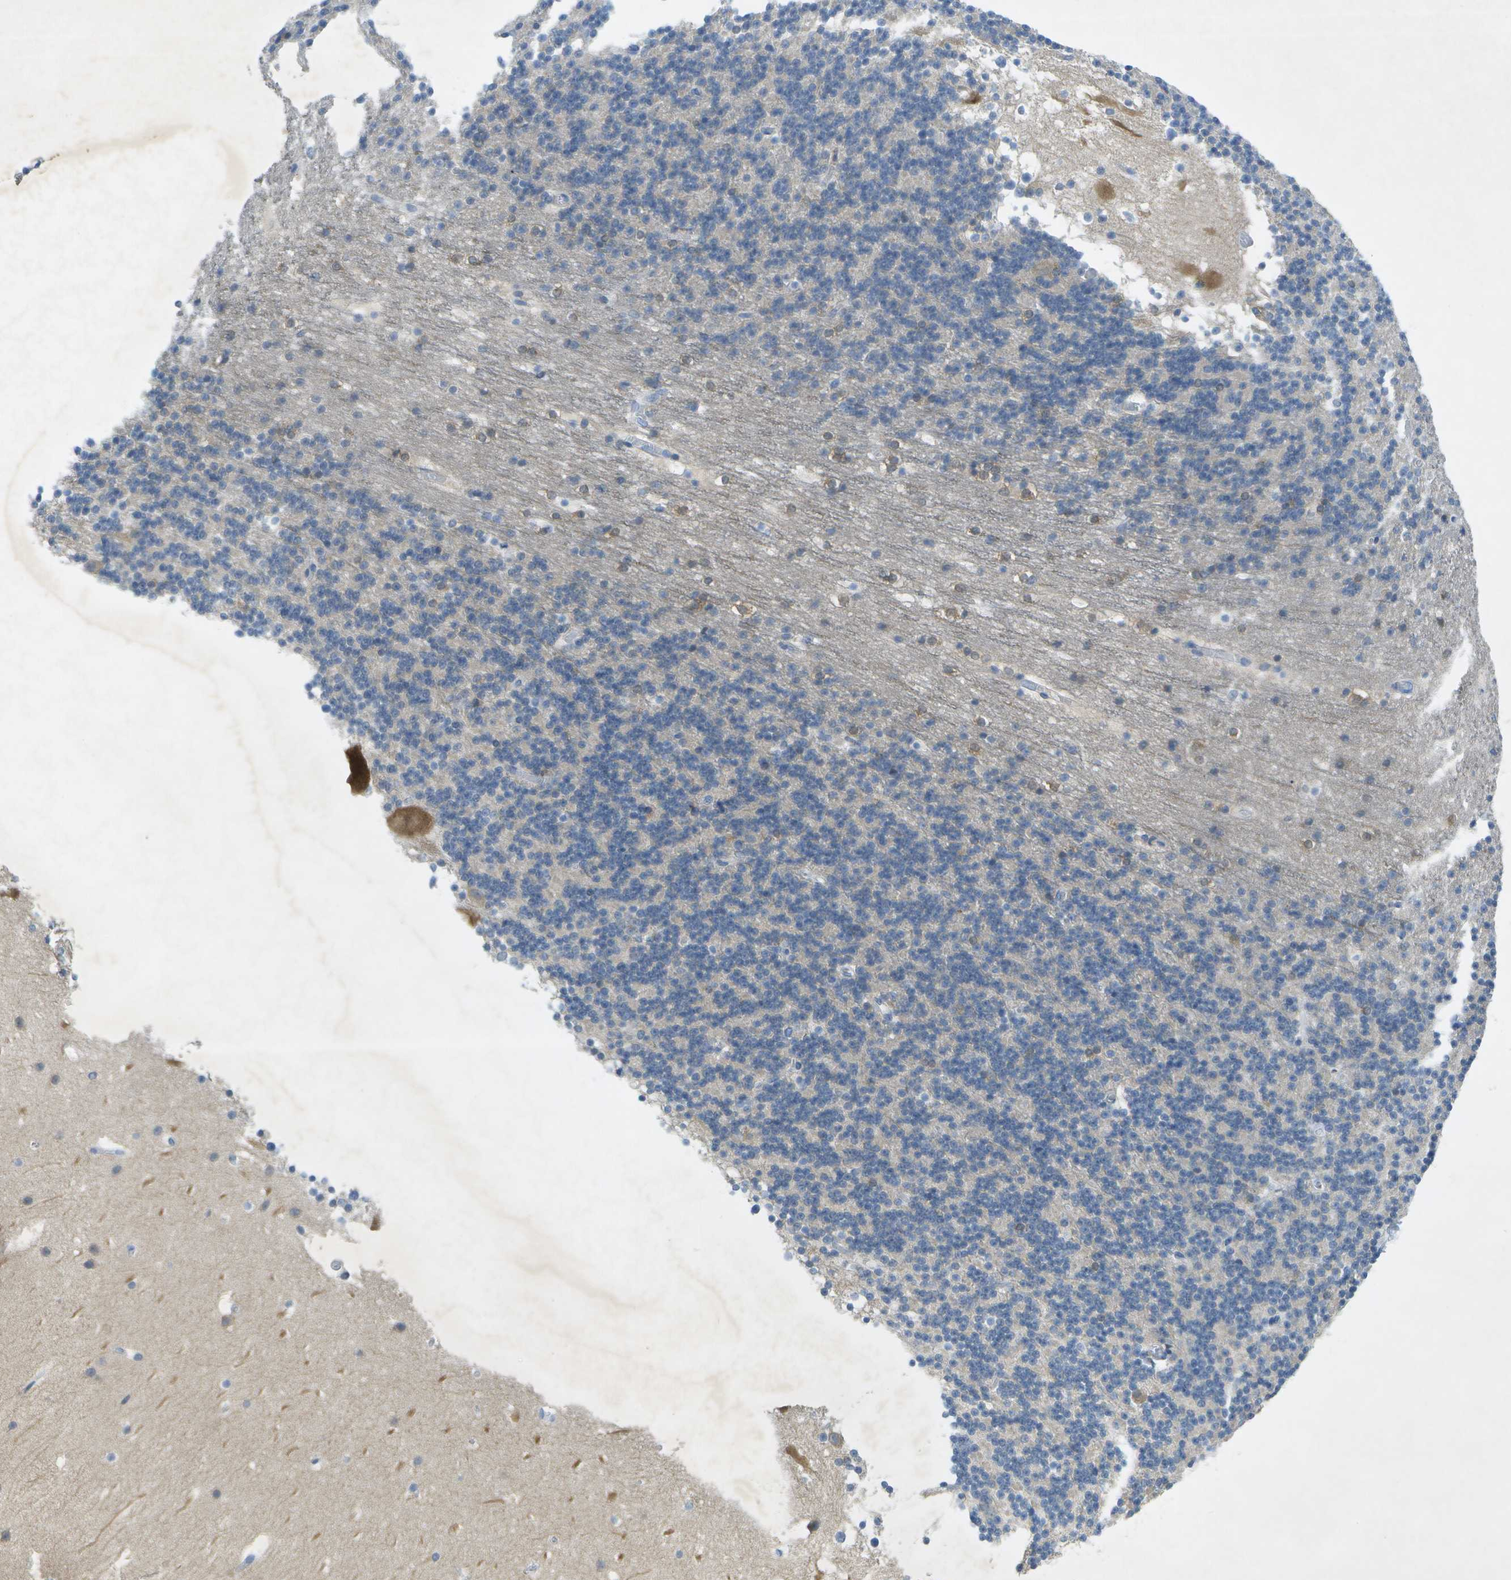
{"staining": {"intensity": "weak", "quantity": "<25%", "location": "cytoplasmic/membranous"}, "tissue": "cerebellum", "cell_type": "Cells in granular layer", "image_type": "normal", "snomed": [{"axis": "morphology", "description": "Normal tissue, NOS"}, {"axis": "topography", "description": "Cerebellum"}], "caption": "Immunohistochemistry image of unremarkable human cerebellum stained for a protein (brown), which reveals no positivity in cells in granular layer.", "gene": "WNK2", "patient": {"sex": "male", "age": 45}}